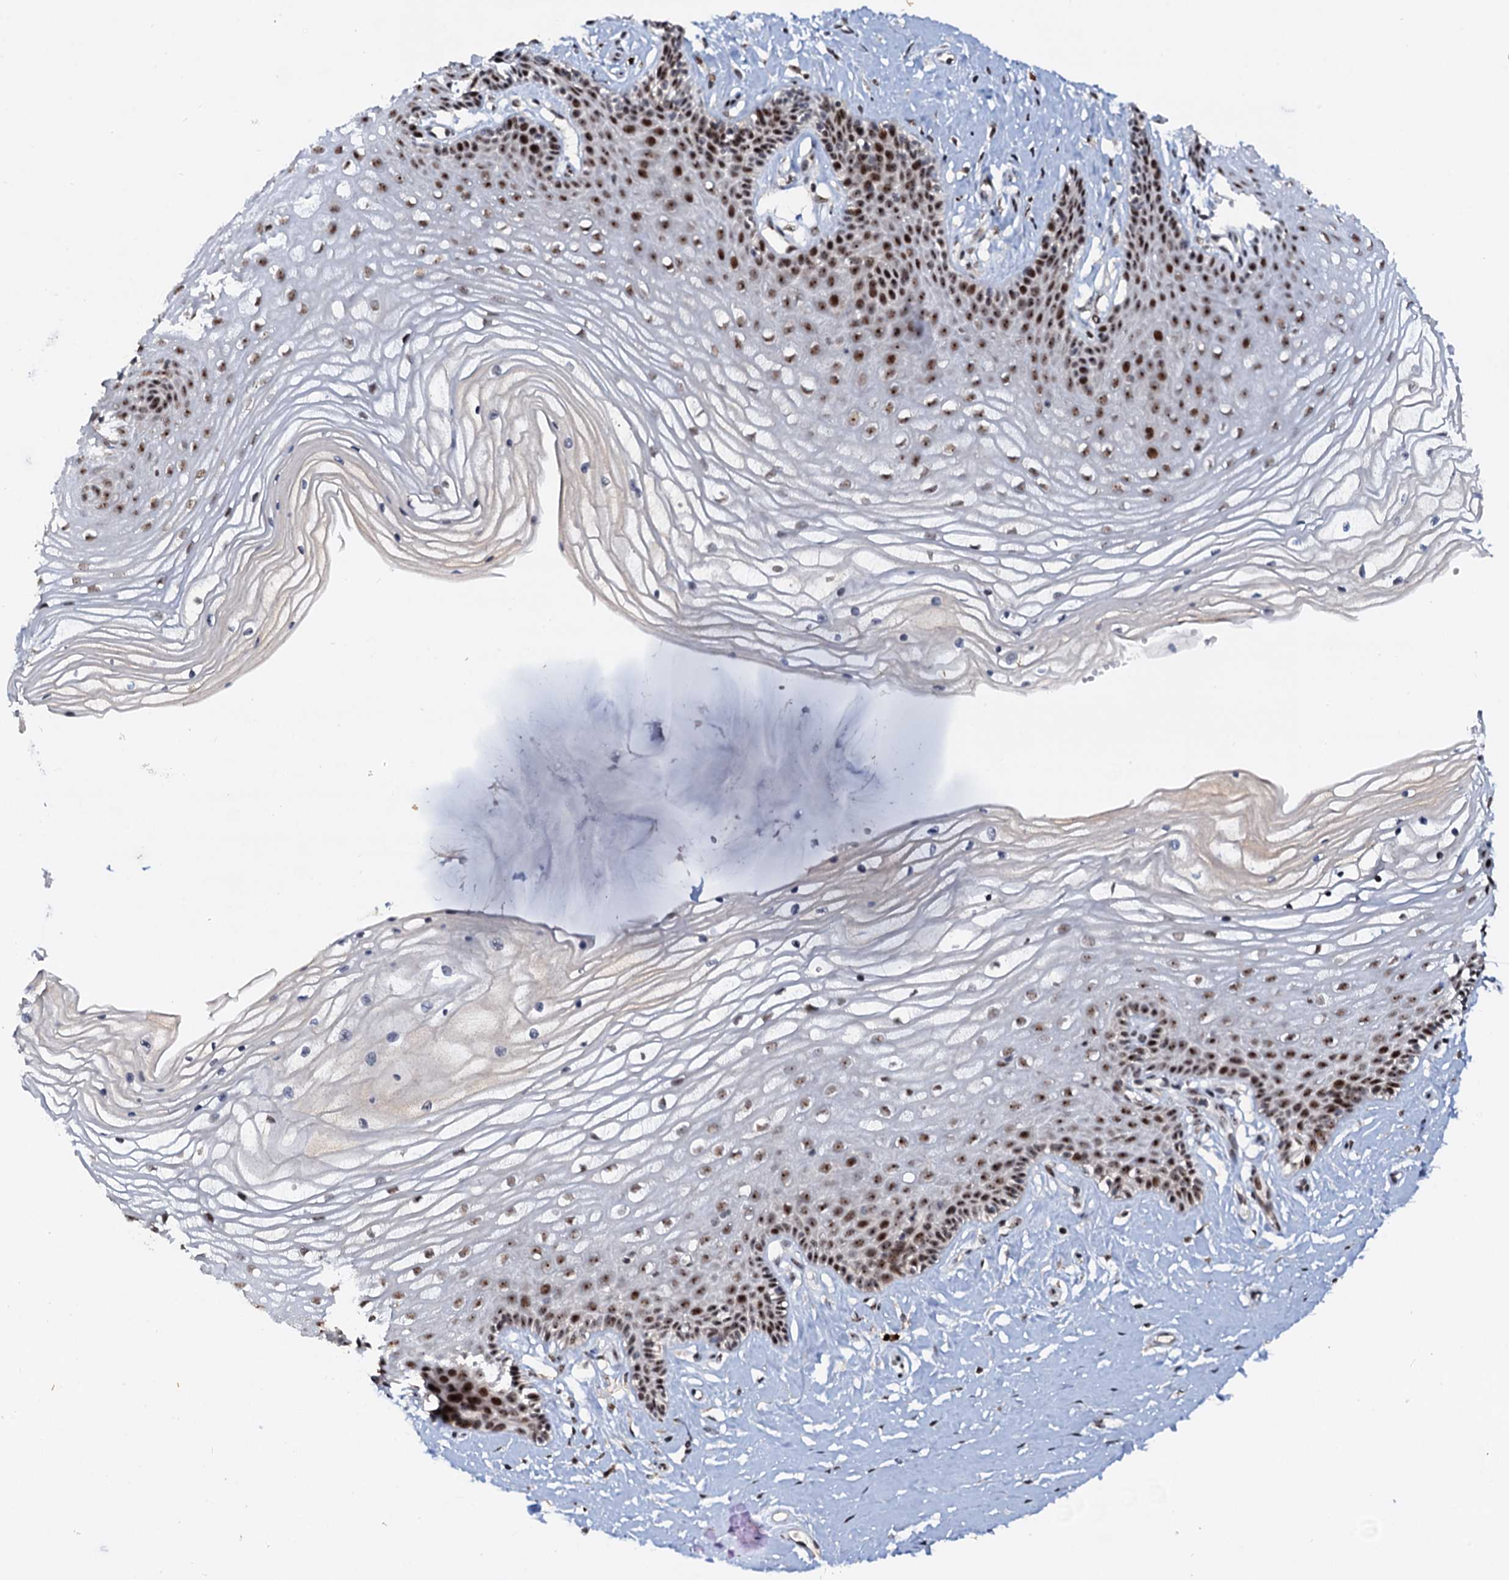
{"staining": {"intensity": "strong", "quantity": ">75%", "location": "nuclear"}, "tissue": "vagina", "cell_type": "Squamous epithelial cells", "image_type": "normal", "snomed": [{"axis": "morphology", "description": "Normal tissue, NOS"}, {"axis": "topography", "description": "Vagina"}, {"axis": "topography", "description": "Cervix"}], "caption": "Strong nuclear expression is identified in approximately >75% of squamous epithelial cells in benign vagina. The protein of interest is shown in brown color, while the nuclei are stained blue.", "gene": "NEUROG3", "patient": {"sex": "female", "age": 40}}